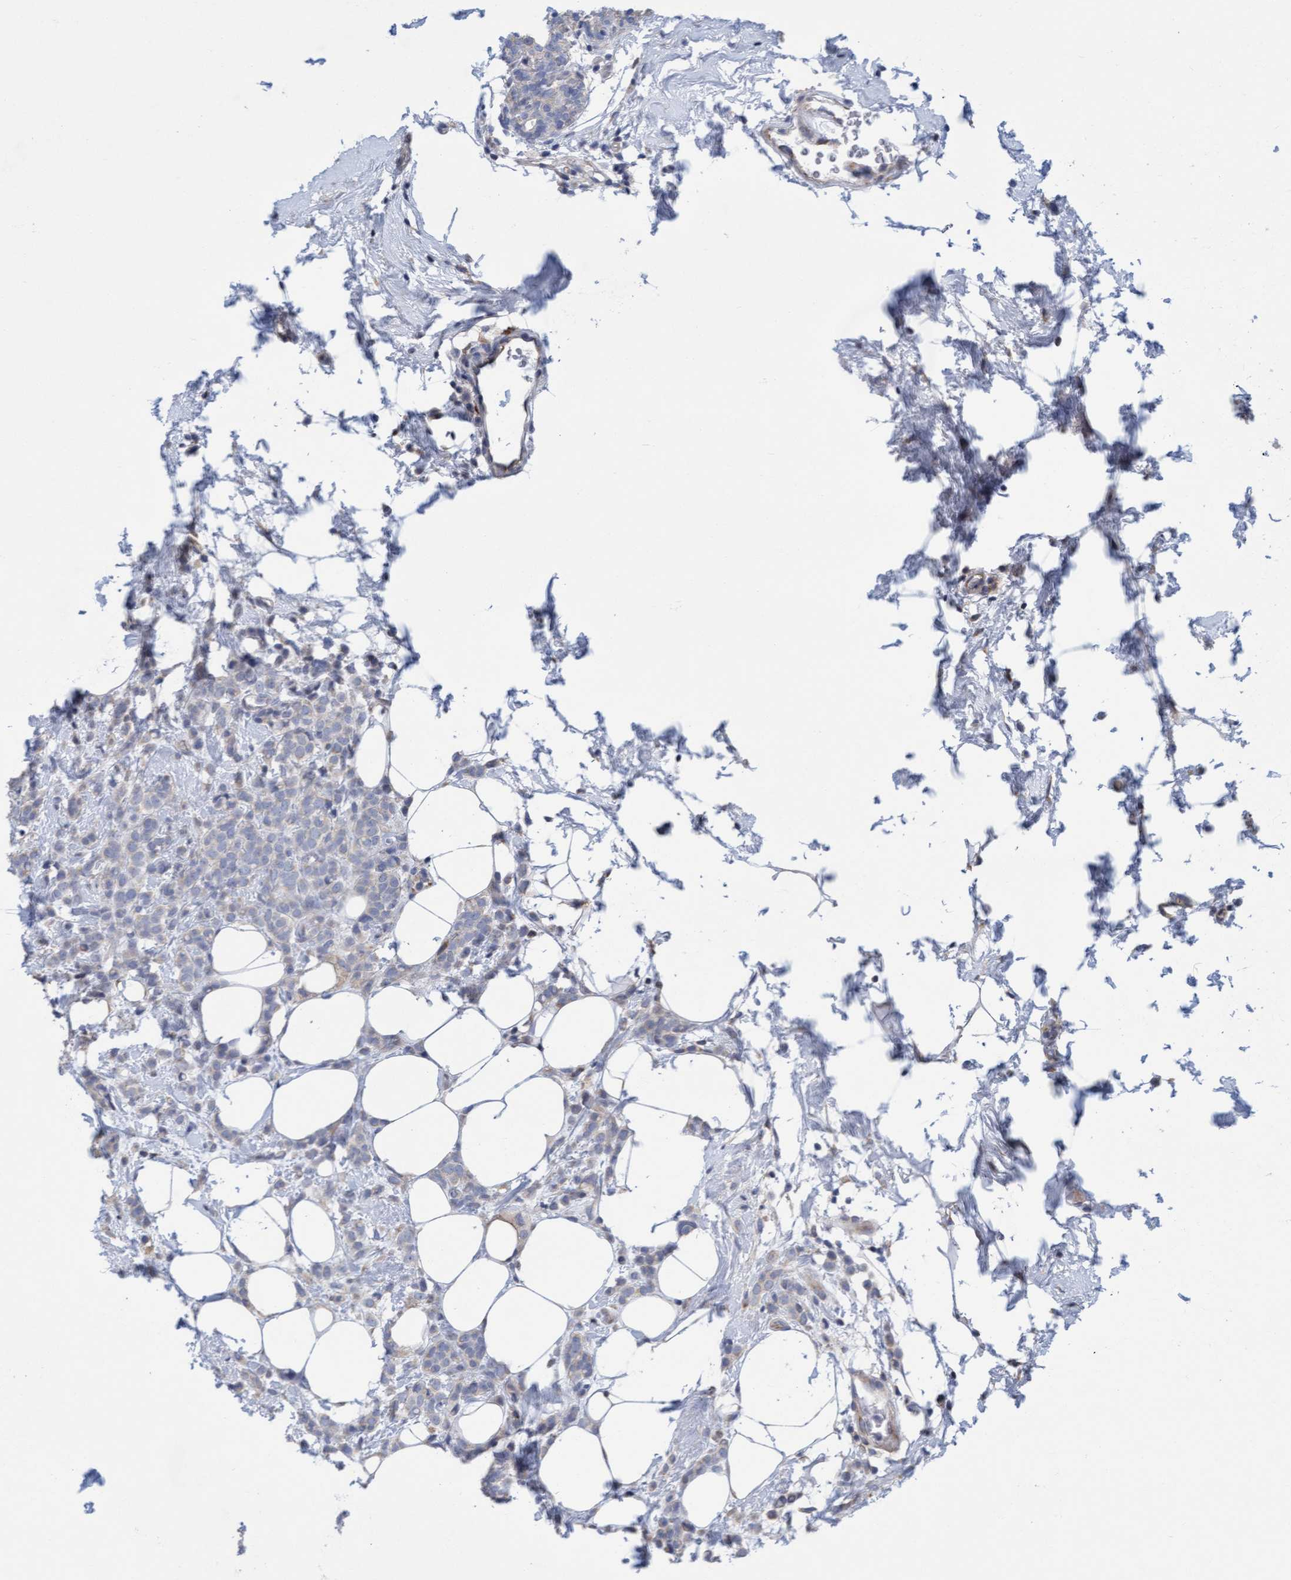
{"staining": {"intensity": "negative", "quantity": "none", "location": "none"}, "tissue": "breast cancer", "cell_type": "Tumor cells", "image_type": "cancer", "snomed": [{"axis": "morphology", "description": "Lobular carcinoma"}, {"axis": "topography", "description": "Breast"}], "caption": "Tumor cells show no significant protein expression in lobular carcinoma (breast).", "gene": "SLC28A3", "patient": {"sex": "female", "age": 50}}